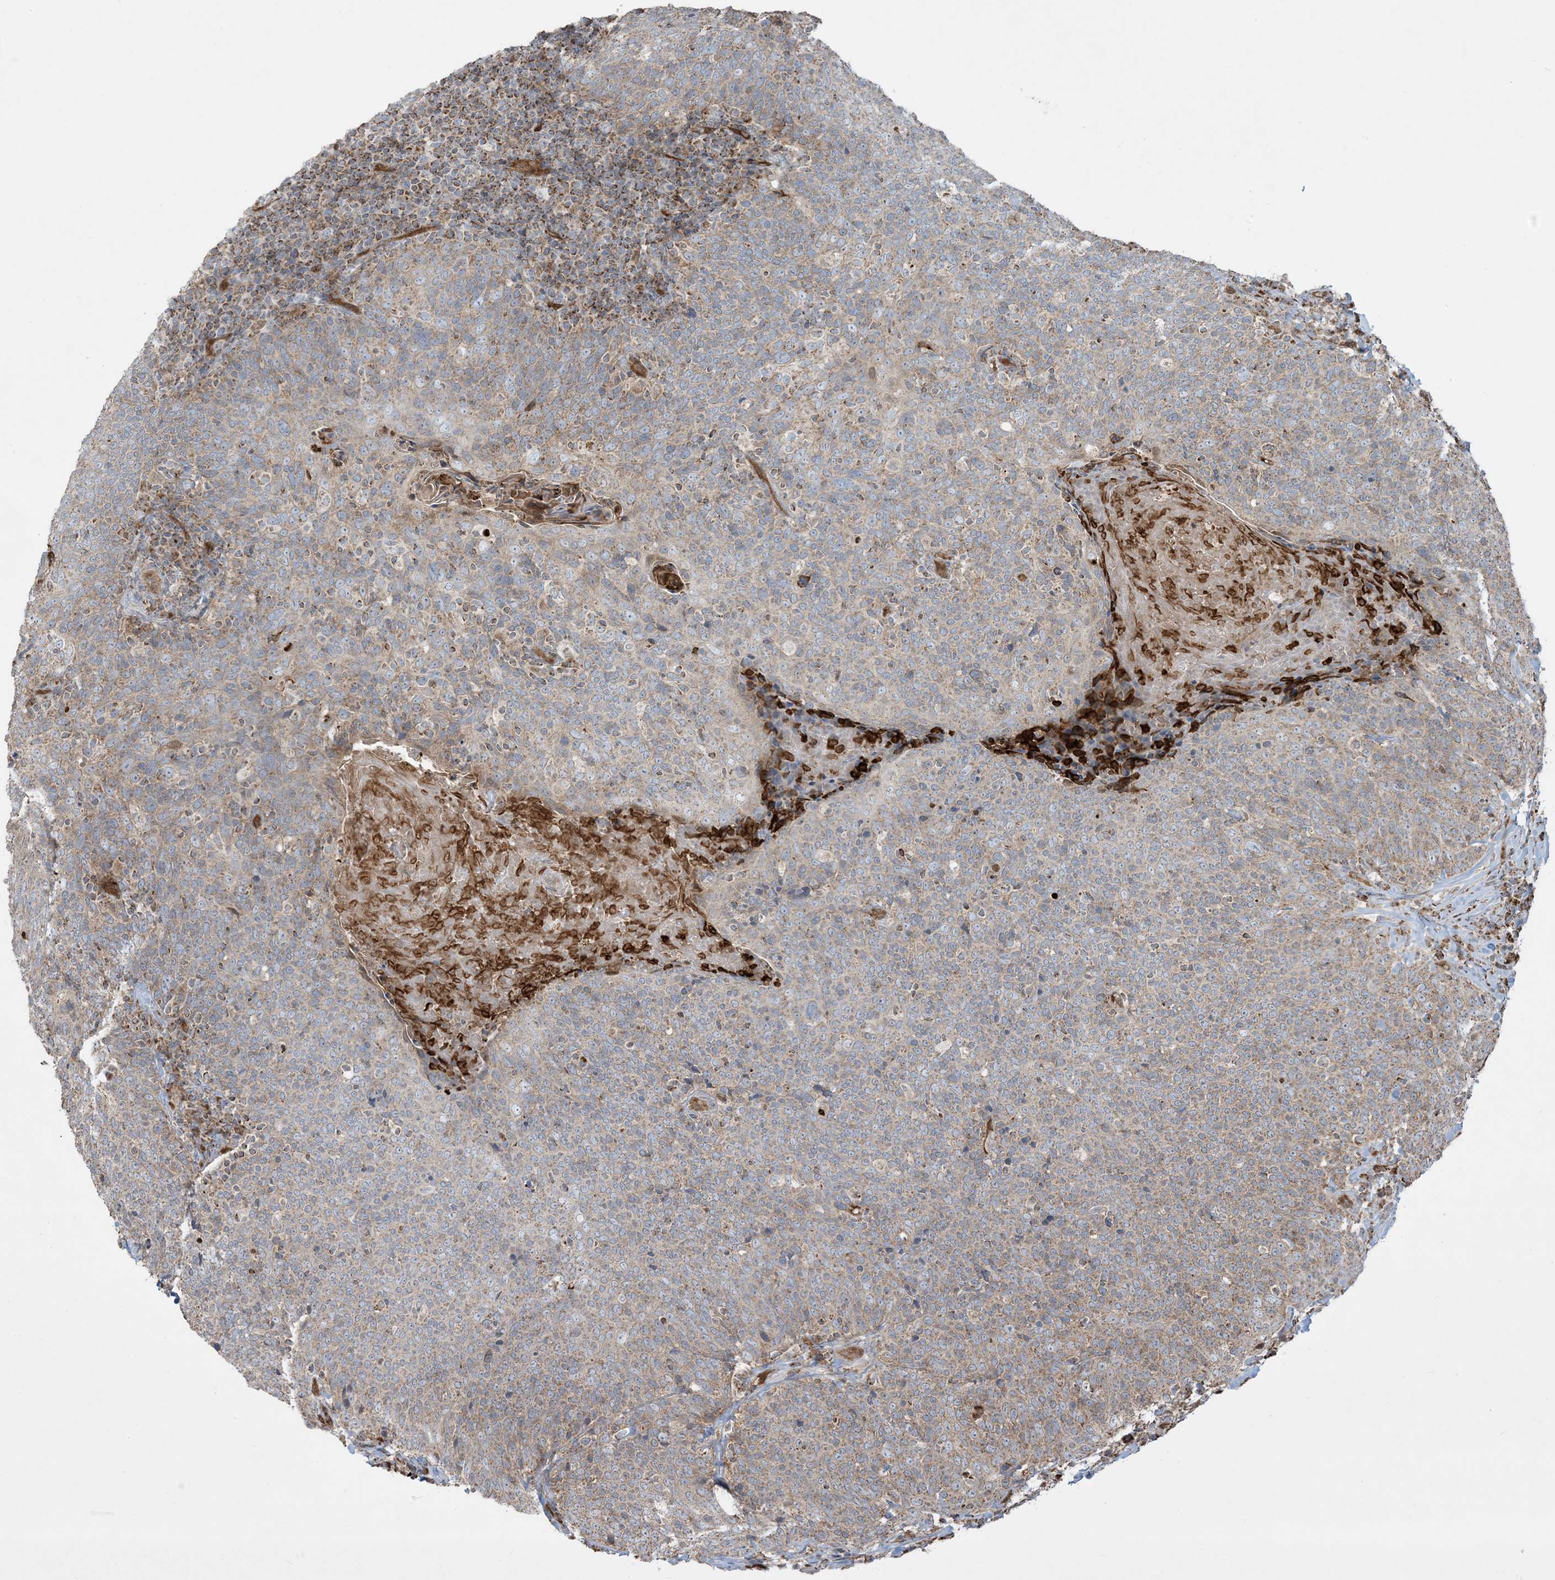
{"staining": {"intensity": "moderate", "quantity": "25%-75%", "location": "cytoplasmic/membranous"}, "tissue": "head and neck cancer", "cell_type": "Tumor cells", "image_type": "cancer", "snomed": [{"axis": "morphology", "description": "Squamous cell carcinoma, NOS"}, {"axis": "morphology", "description": "Squamous cell carcinoma, metastatic, NOS"}, {"axis": "topography", "description": "Lymph node"}, {"axis": "topography", "description": "Head-Neck"}], "caption": "Protein staining exhibits moderate cytoplasmic/membranous staining in about 25%-75% of tumor cells in head and neck squamous cell carcinoma. (Brightfield microscopy of DAB IHC at high magnification).", "gene": "PPM1F", "patient": {"sex": "male", "age": 62}}